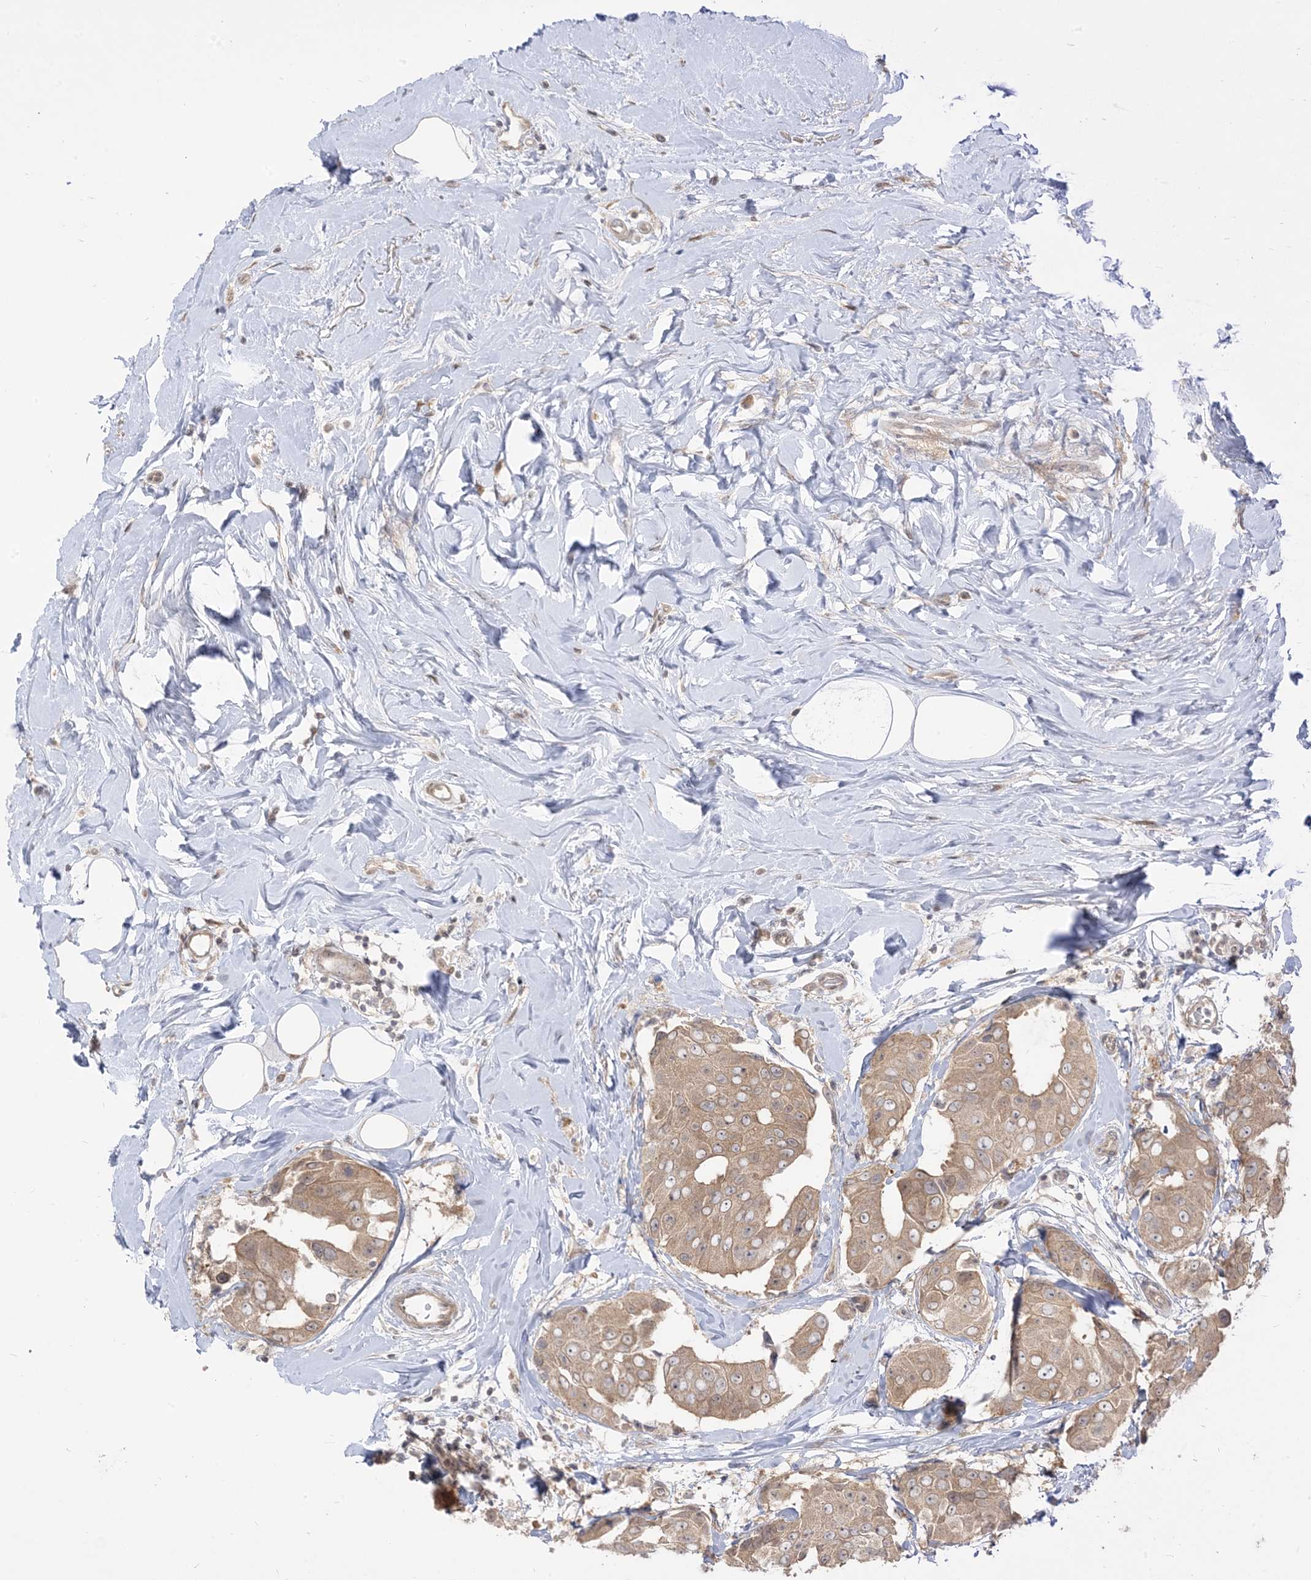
{"staining": {"intensity": "weak", "quantity": ">75%", "location": "cytoplasmic/membranous"}, "tissue": "breast cancer", "cell_type": "Tumor cells", "image_type": "cancer", "snomed": [{"axis": "morphology", "description": "Normal tissue, NOS"}, {"axis": "morphology", "description": "Duct carcinoma"}, {"axis": "topography", "description": "Breast"}], "caption": "Tumor cells exhibit weak cytoplasmic/membranous positivity in about >75% of cells in breast intraductal carcinoma. (IHC, brightfield microscopy, high magnification).", "gene": "TBCC", "patient": {"sex": "female", "age": 39}}